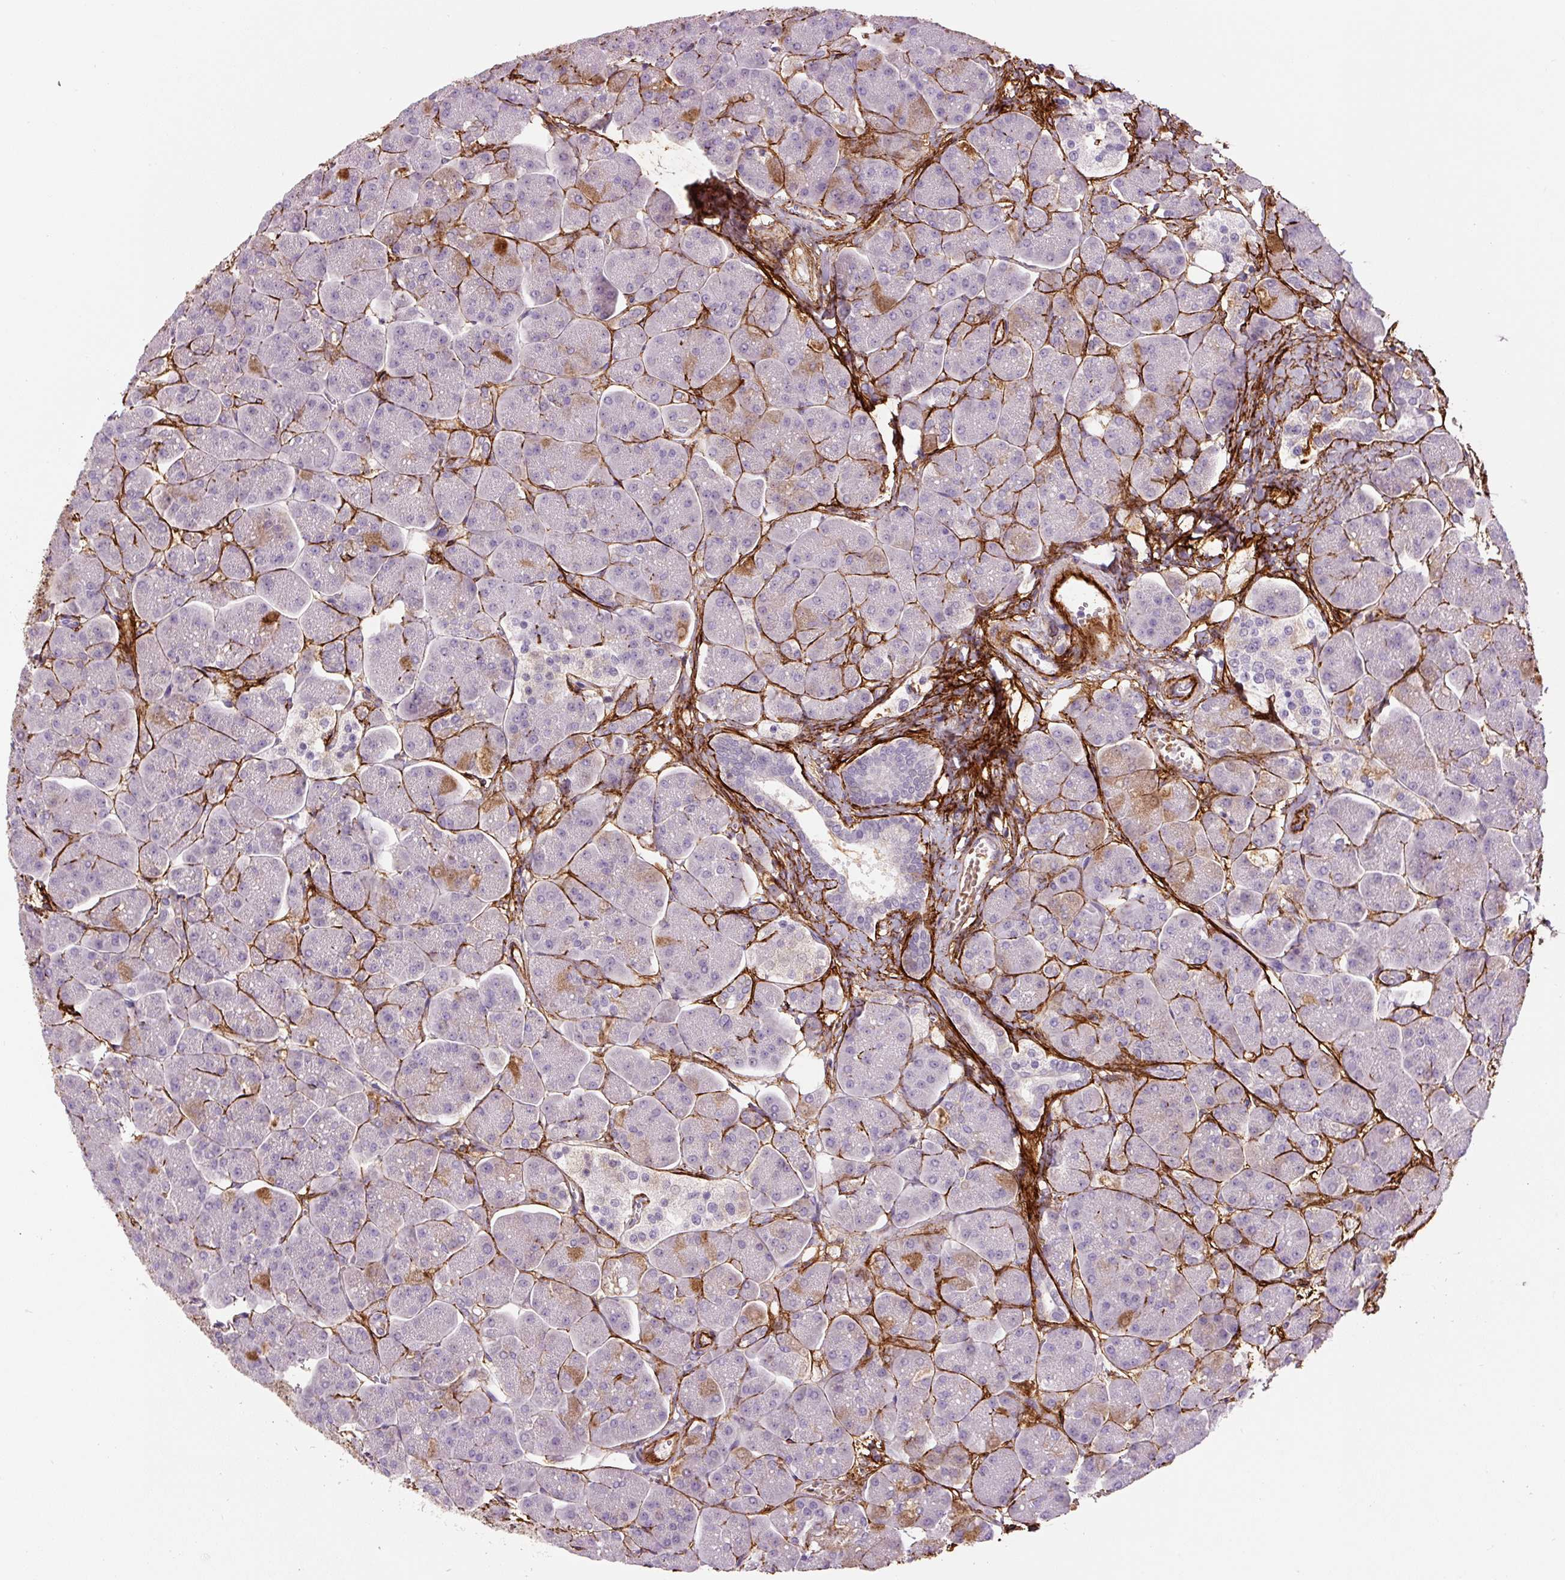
{"staining": {"intensity": "moderate", "quantity": "<25%", "location": "cytoplasmic/membranous"}, "tissue": "pancreas", "cell_type": "Exocrine glandular cells", "image_type": "normal", "snomed": [{"axis": "morphology", "description": "Normal tissue, NOS"}, {"axis": "topography", "description": "Pancreas"}, {"axis": "topography", "description": "Peripheral nerve tissue"}], "caption": "Immunohistochemistry of unremarkable pancreas shows low levels of moderate cytoplasmic/membranous expression in about <25% of exocrine glandular cells.", "gene": "FBN1", "patient": {"sex": "male", "age": 54}}